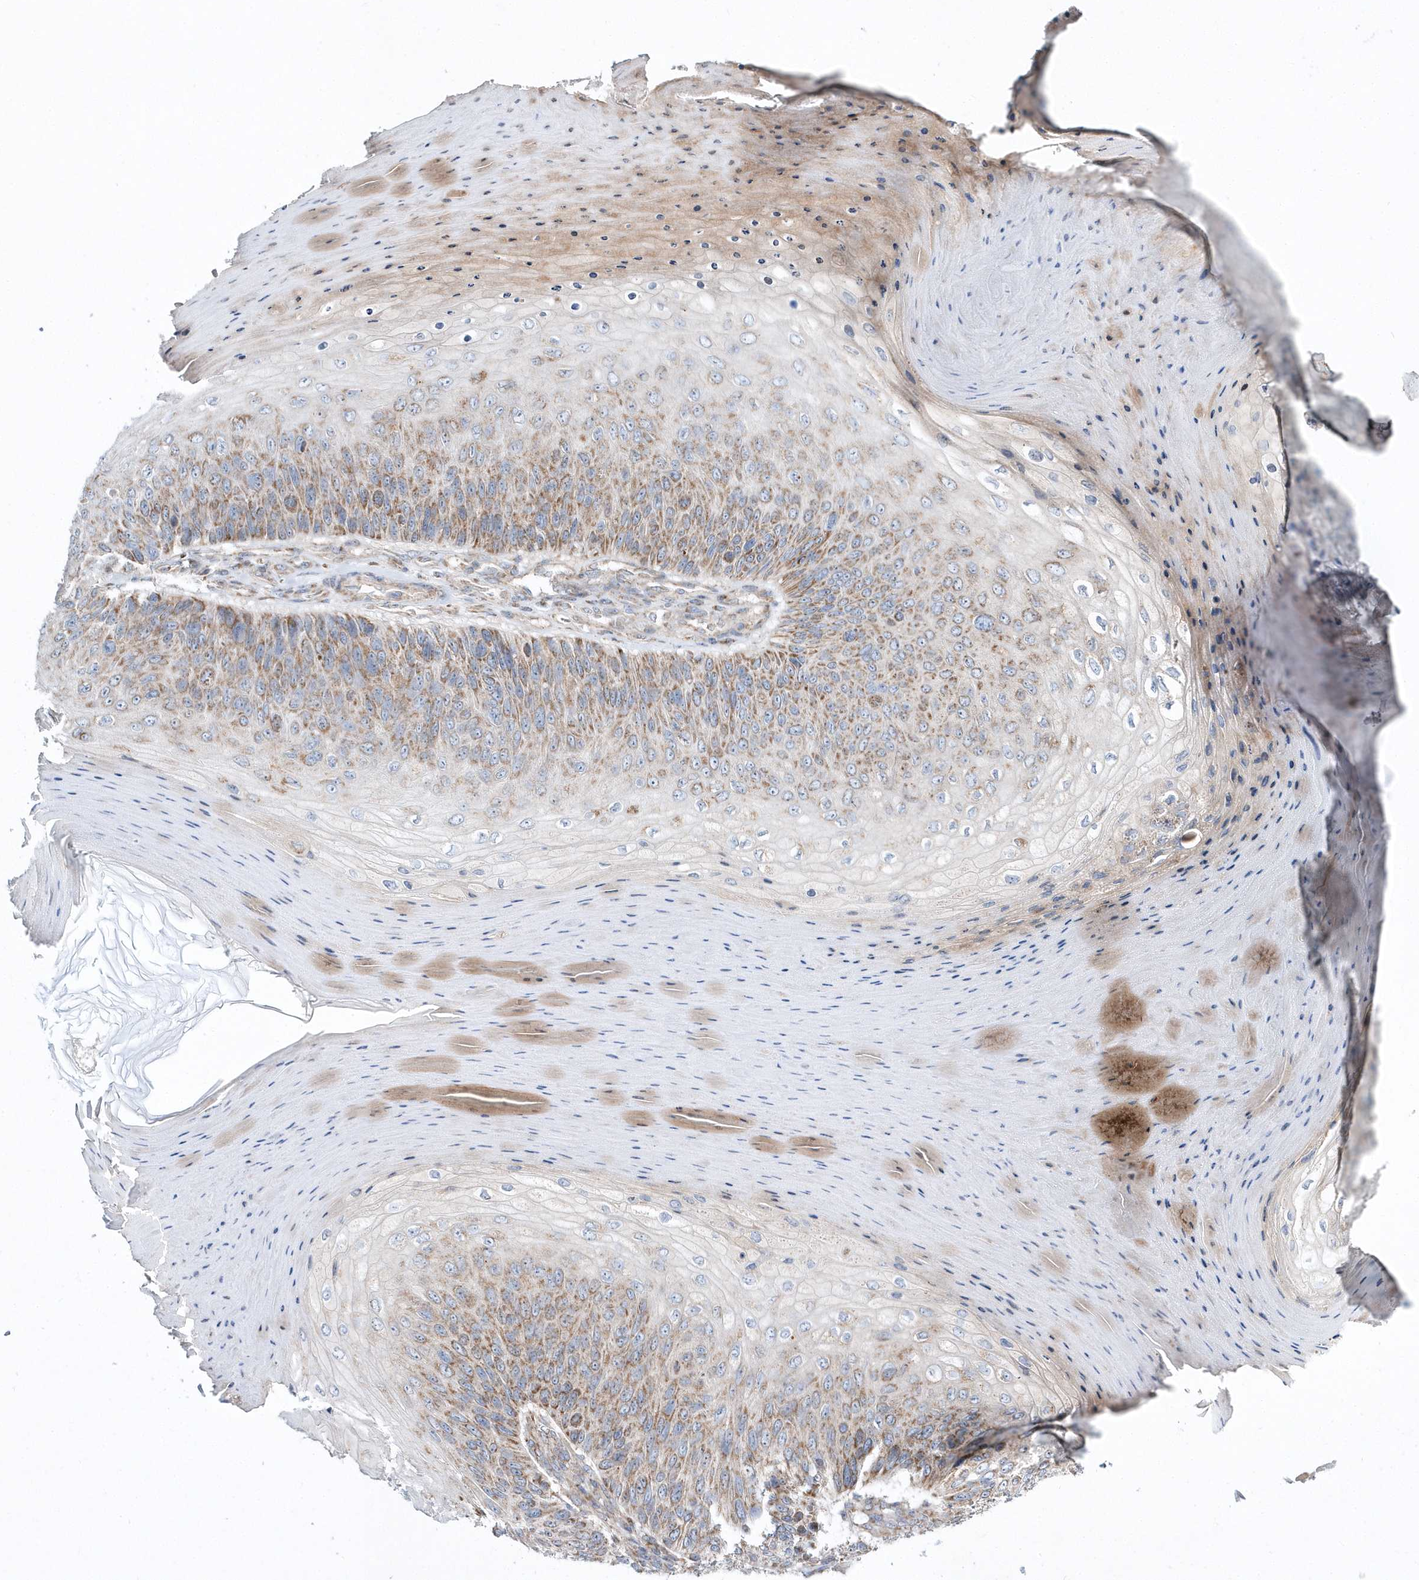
{"staining": {"intensity": "moderate", "quantity": "25%-75%", "location": "cytoplasmic/membranous"}, "tissue": "skin cancer", "cell_type": "Tumor cells", "image_type": "cancer", "snomed": [{"axis": "morphology", "description": "Squamous cell carcinoma, NOS"}, {"axis": "topography", "description": "Skin"}], "caption": "High-power microscopy captured an immunohistochemistry (IHC) histopathology image of skin cancer, revealing moderate cytoplasmic/membranous staining in approximately 25%-75% of tumor cells.", "gene": "OPA1", "patient": {"sex": "female", "age": 88}}